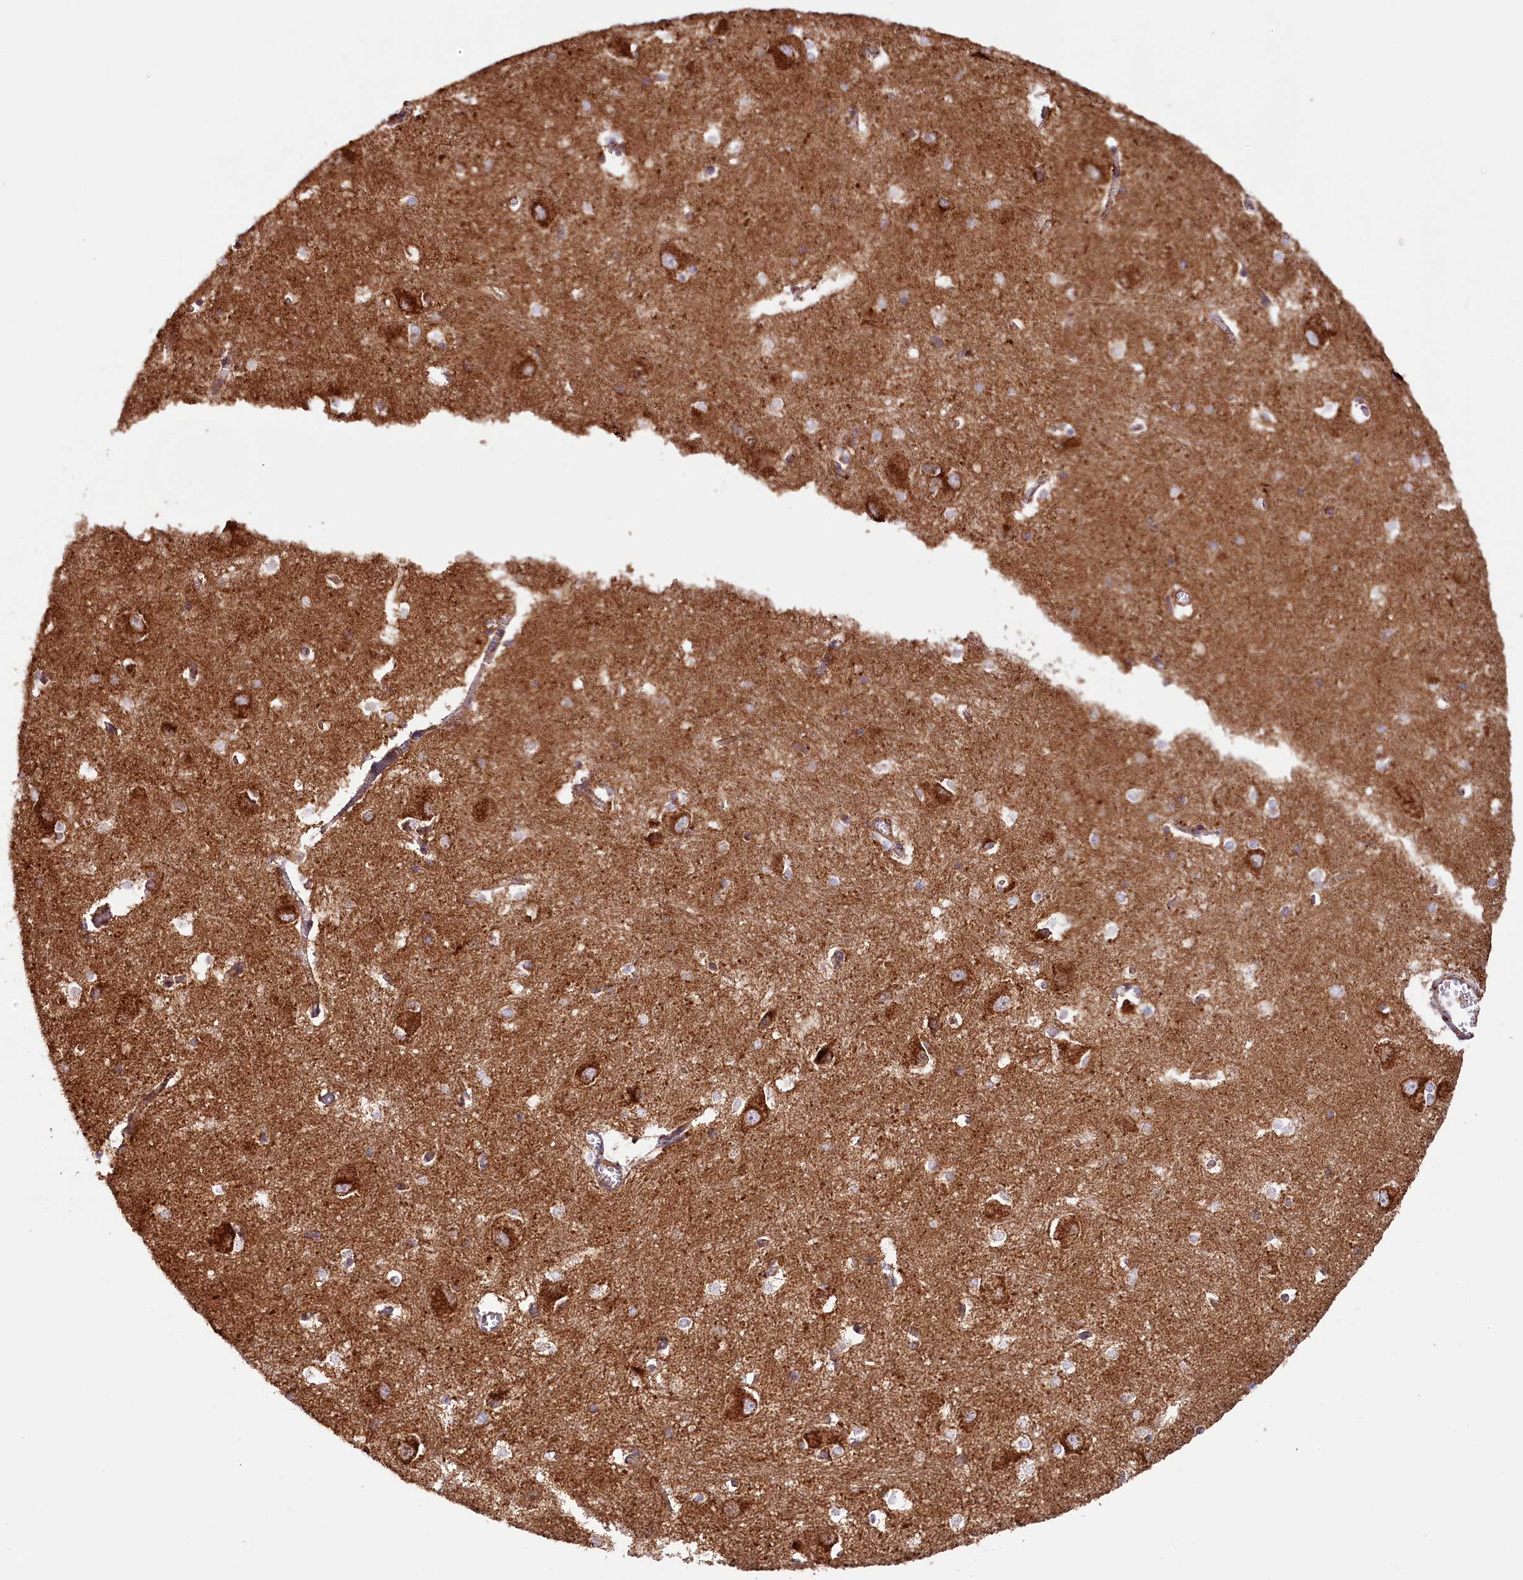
{"staining": {"intensity": "strong", "quantity": "<25%", "location": "cytoplasmic/membranous"}, "tissue": "caudate", "cell_type": "Glial cells", "image_type": "normal", "snomed": [{"axis": "morphology", "description": "Normal tissue, NOS"}, {"axis": "topography", "description": "Lateral ventricle wall"}], "caption": "This image shows immunohistochemistry staining of benign caudate, with medium strong cytoplasmic/membranous positivity in about <25% of glial cells.", "gene": "APLP2", "patient": {"sex": "male", "age": 37}}